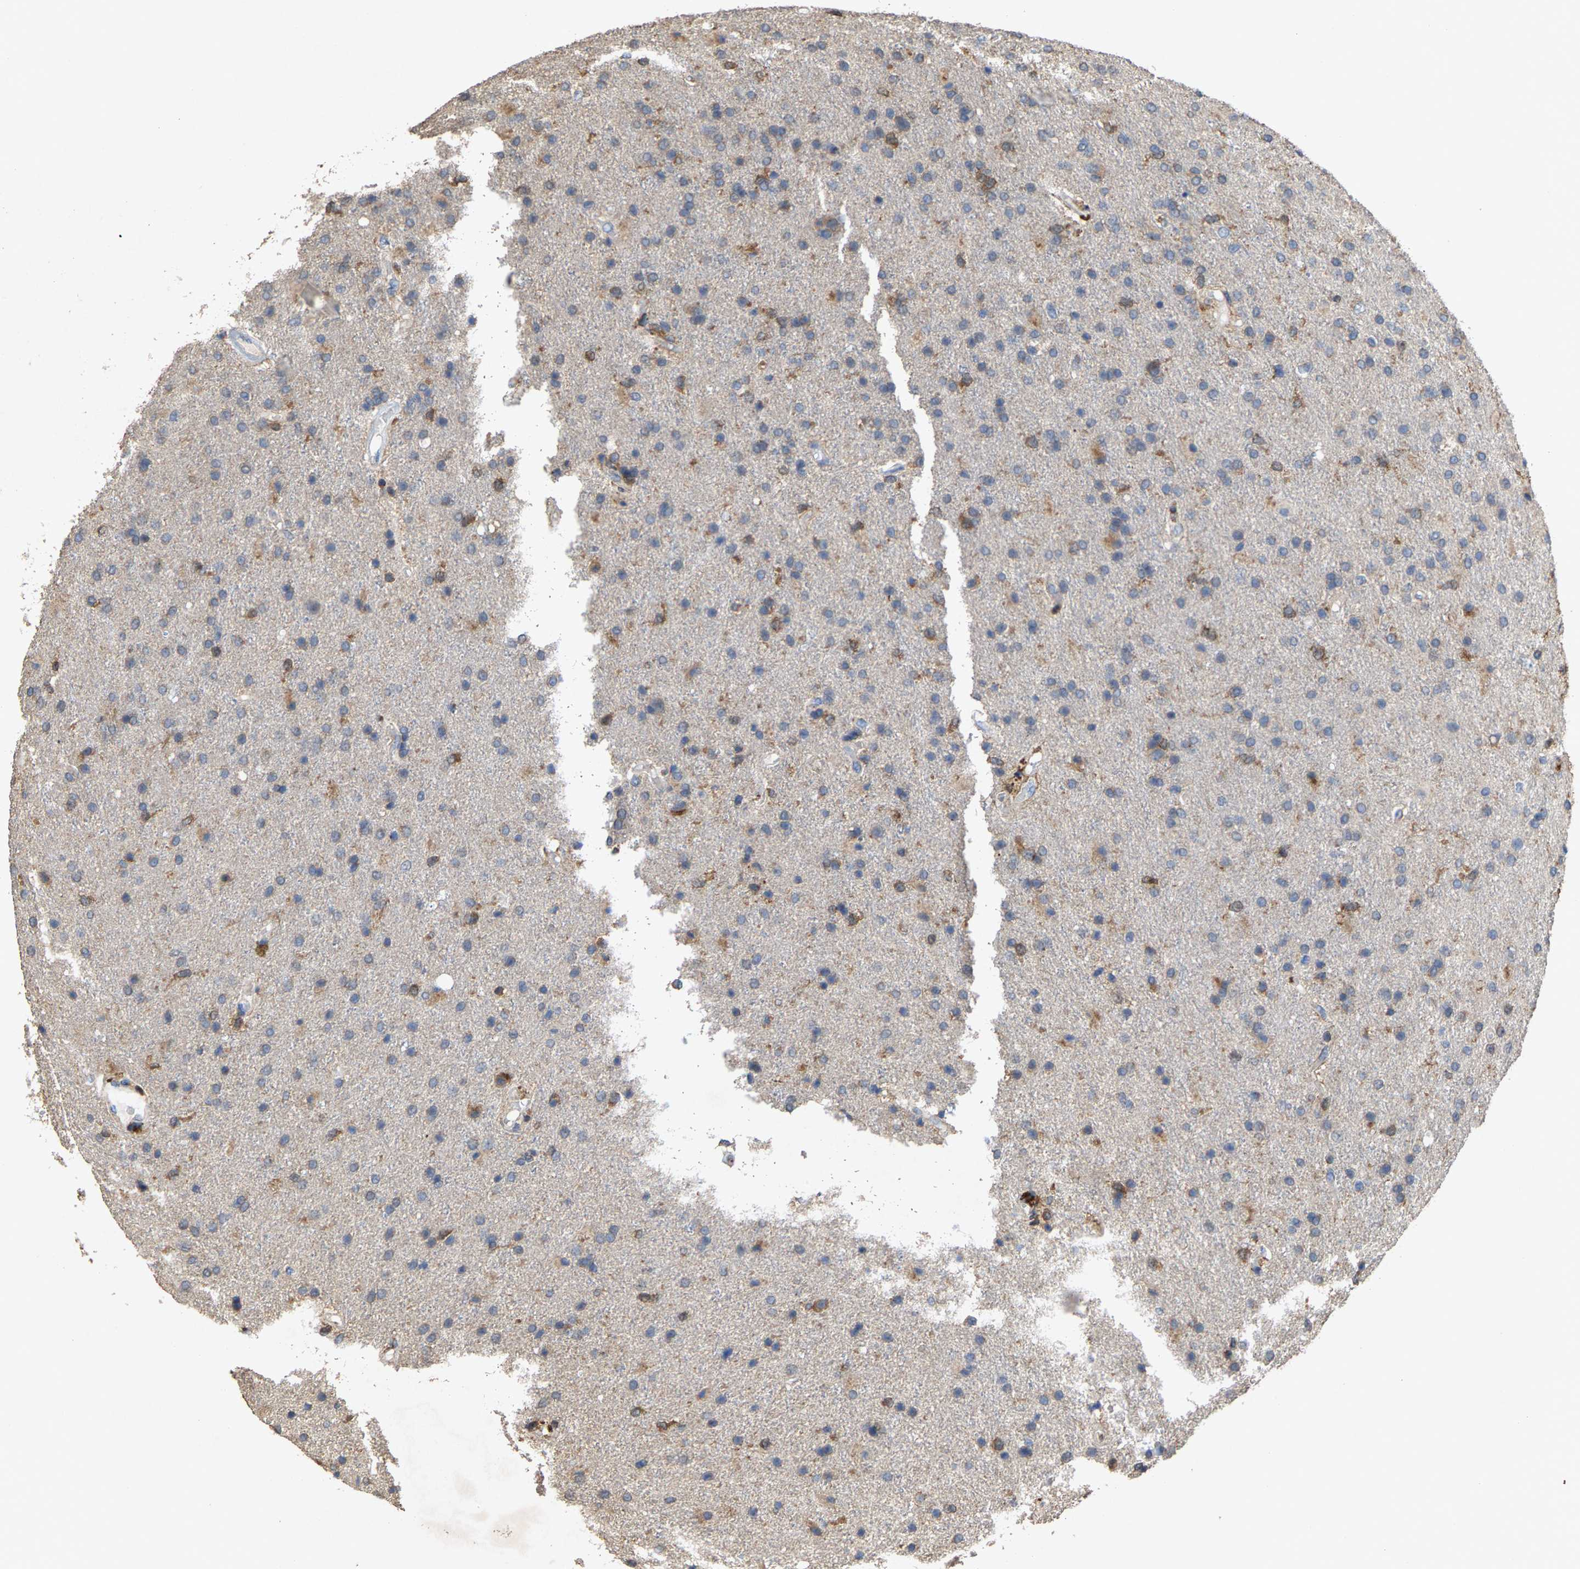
{"staining": {"intensity": "moderate", "quantity": "<25%", "location": "cytoplasmic/membranous"}, "tissue": "glioma", "cell_type": "Tumor cells", "image_type": "cancer", "snomed": [{"axis": "morphology", "description": "Glioma, malignant, High grade"}, {"axis": "topography", "description": "Brain"}], "caption": "Immunohistochemistry photomicrograph of human malignant high-grade glioma stained for a protein (brown), which demonstrates low levels of moderate cytoplasmic/membranous positivity in approximately <25% of tumor cells.", "gene": "FGD3", "patient": {"sex": "male", "age": 72}}